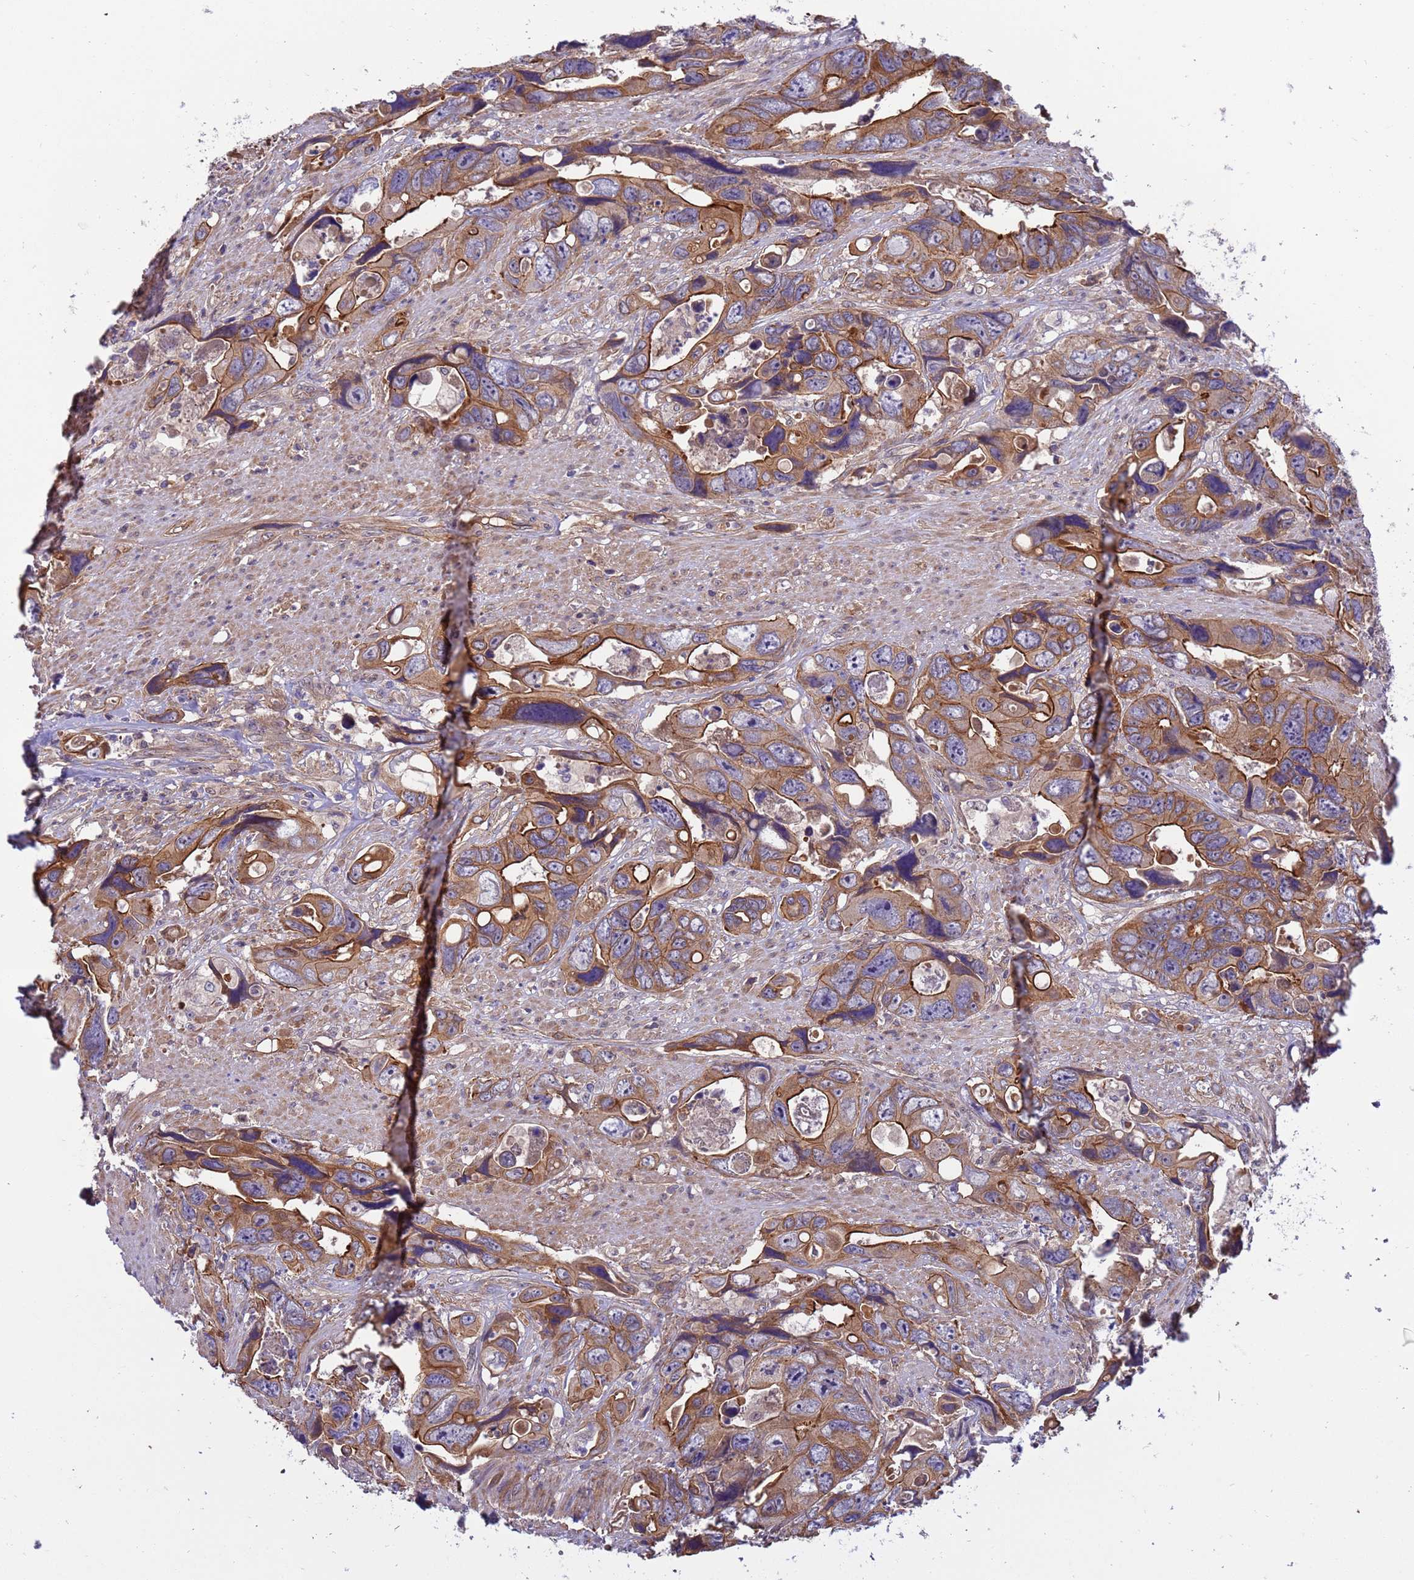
{"staining": {"intensity": "strong", "quantity": ">75%", "location": "cytoplasmic/membranous"}, "tissue": "colorectal cancer", "cell_type": "Tumor cells", "image_type": "cancer", "snomed": [{"axis": "morphology", "description": "Adenocarcinoma, NOS"}, {"axis": "topography", "description": "Rectum"}], "caption": "Immunohistochemistry image of human colorectal cancer stained for a protein (brown), which displays high levels of strong cytoplasmic/membranous positivity in about >75% of tumor cells.", "gene": "SMCO3", "patient": {"sex": "male", "age": 57}}